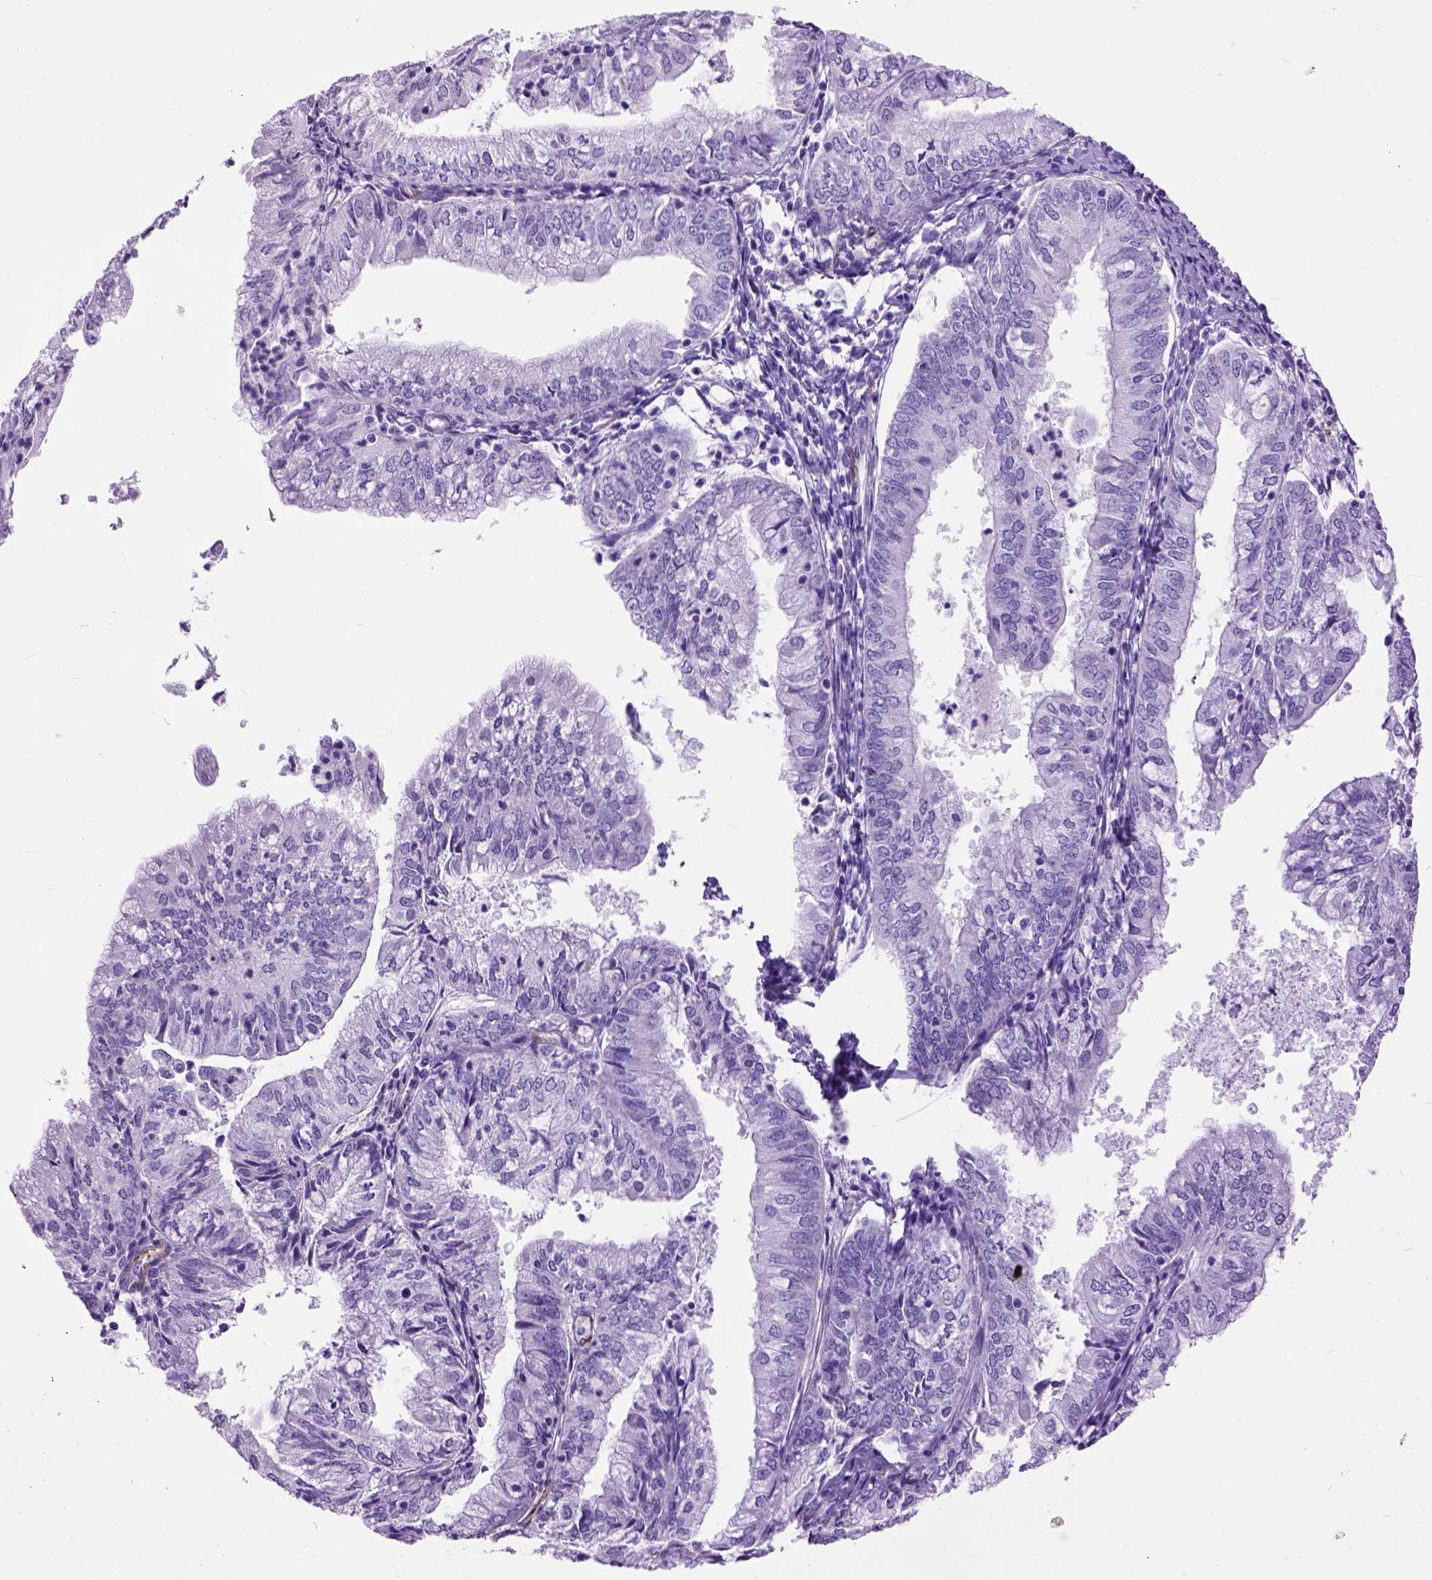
{"staining": {"intensity": "negative", "quantity": "none", "location": "none"}, "tissue": "endometrial cancer", "cell_type": "Tumor cells", "image_type": "cancer", "snomed": [{"axis": "morphology", "description": "Adenocarcinoma, NOS"}, {"axis": "topography", "description": "Endometrium"}], "caption": "An image of human endometrial adenocarcinoma is negative for staining in tumor cells.", "gene": "MAPT", "patient": {"sex": "female", "age": 55}}